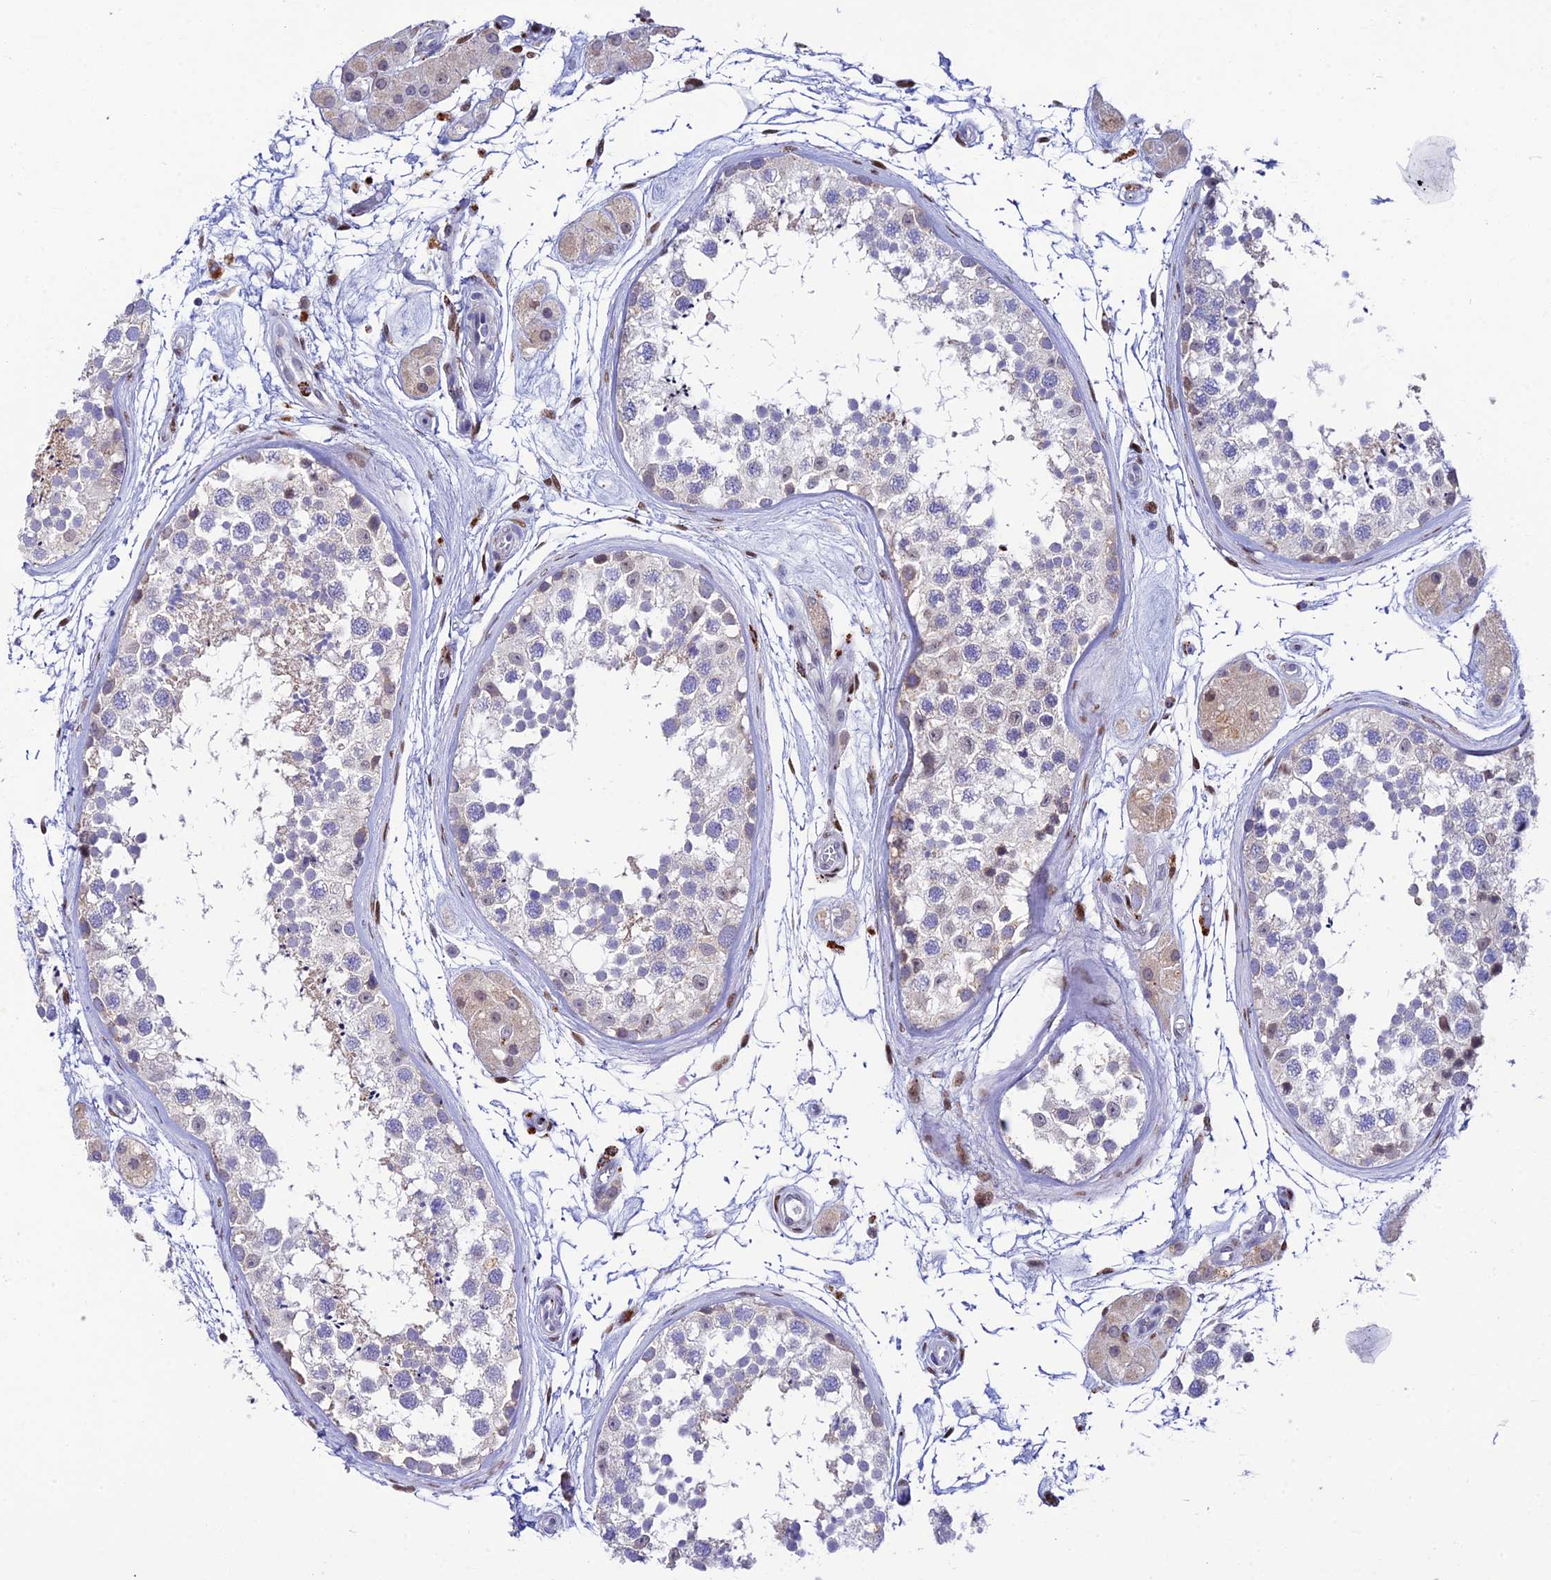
{"staining": {"intensity": "weak", "quantity": "<25%", "location": "cytoplasmic/membranous"}, "tissue": "testis", "cell_type": "Cells in seminiferous ducts", "image_type": "normal", "snomed": [{"axis": "morphology", "description": "Normal tissue, NOS"}, {"axis": "topography", "description": "Testis"}], "caption": "Immunohistochemistry image of benign human testis stained for a protein (brown), which shows no positivity in cells in seminiferous ducts.", "gene": "HIC1", "patient": {"sex": "male", "age": 56}}